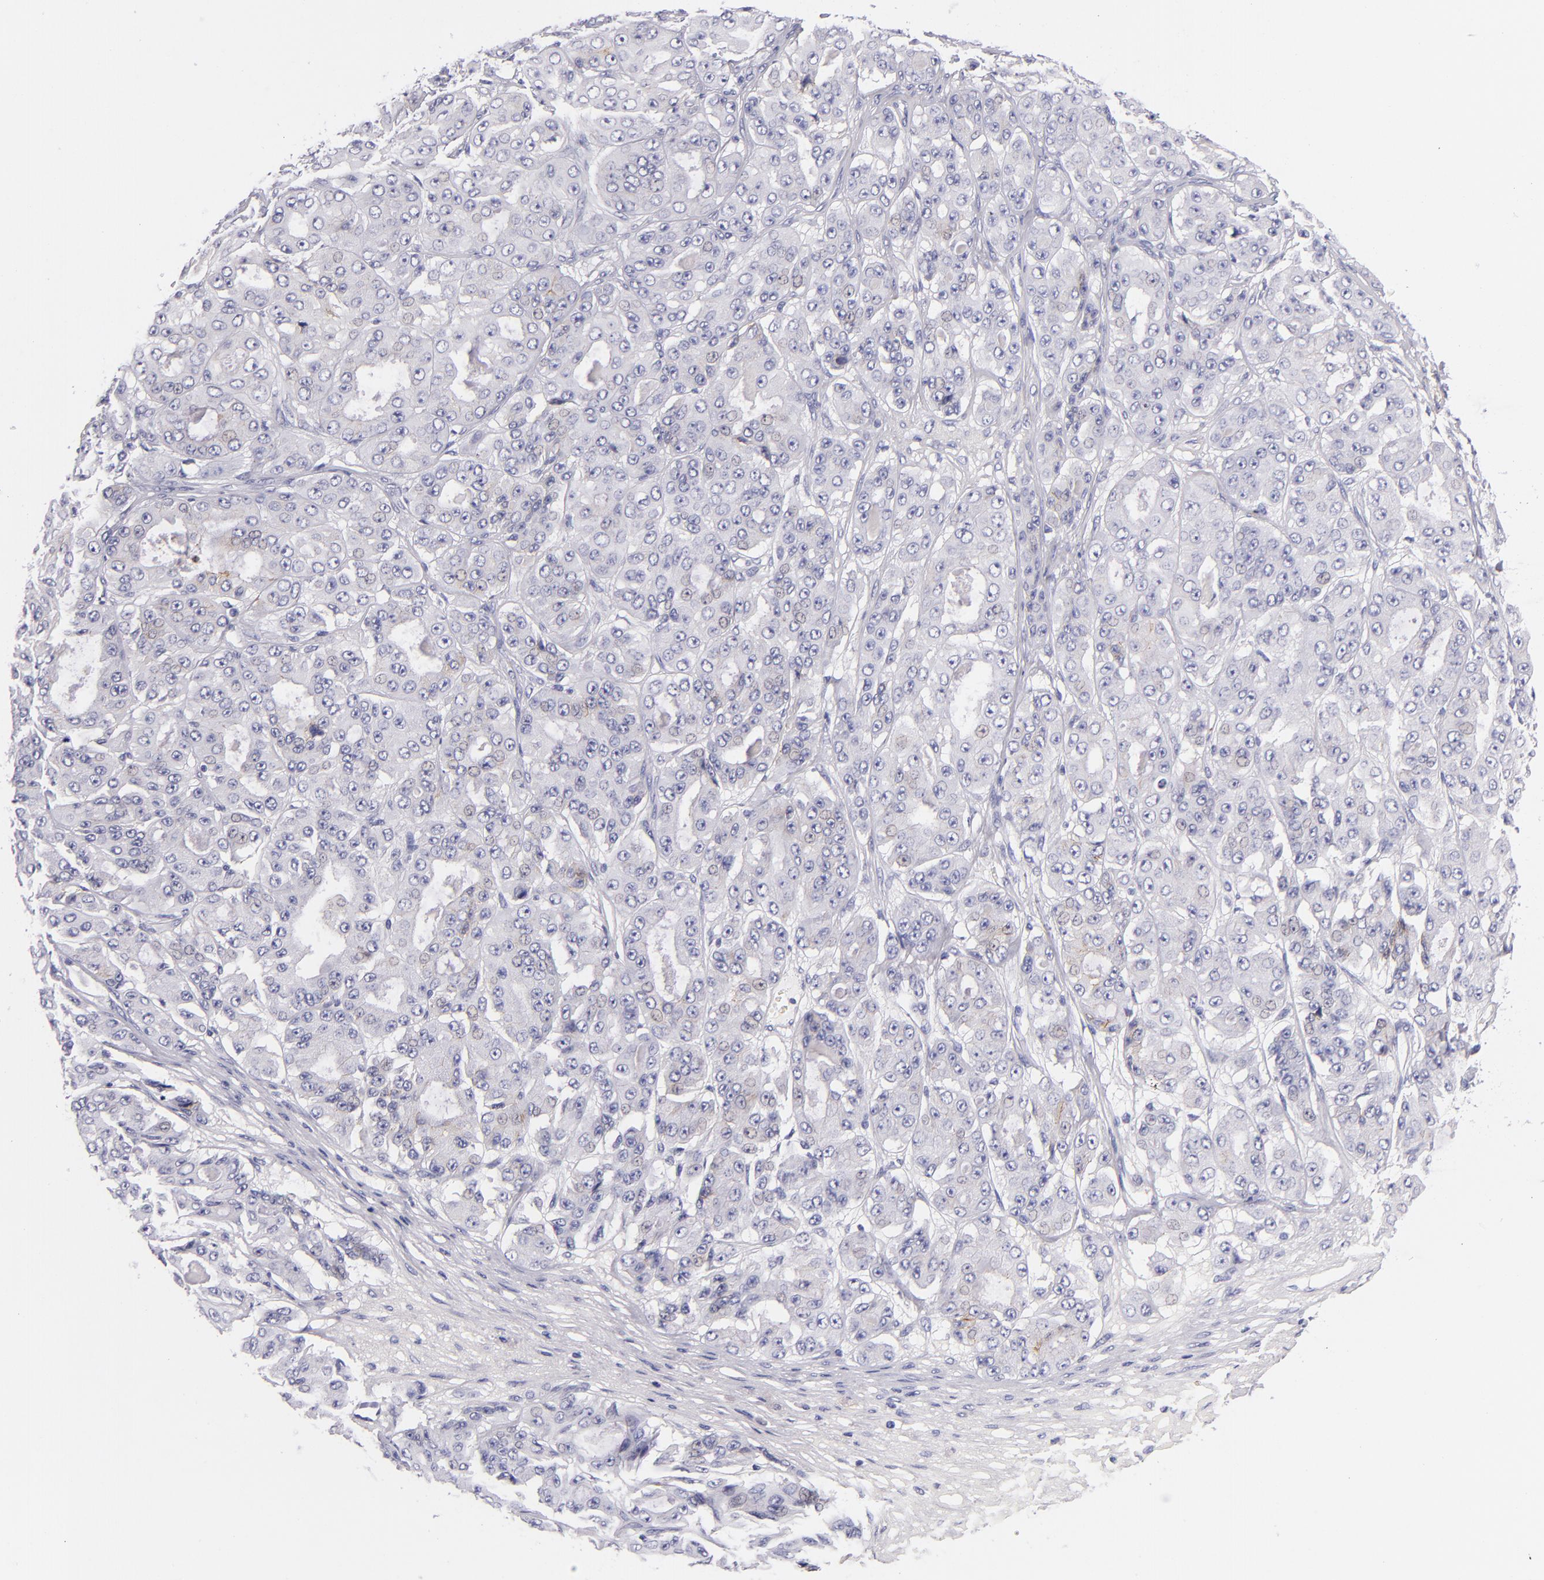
{"staining": {"intensity": "negative", "quantity": "none", "location": "none"}, "tissue": "ovarian cancer", "cell_type": "Tumor cells", "image_type": "cancer", "snomed": [{"axis": "morphology", "description": "Carcinoma, endometroid"}, {"axis": "topography", "description": "Ovary"}], "caption": "IHC of human ovarian cancer exhibits no staining in tumor cells.", "gene": "CDH3", "patient": {"sex": "female", "age": 61}}